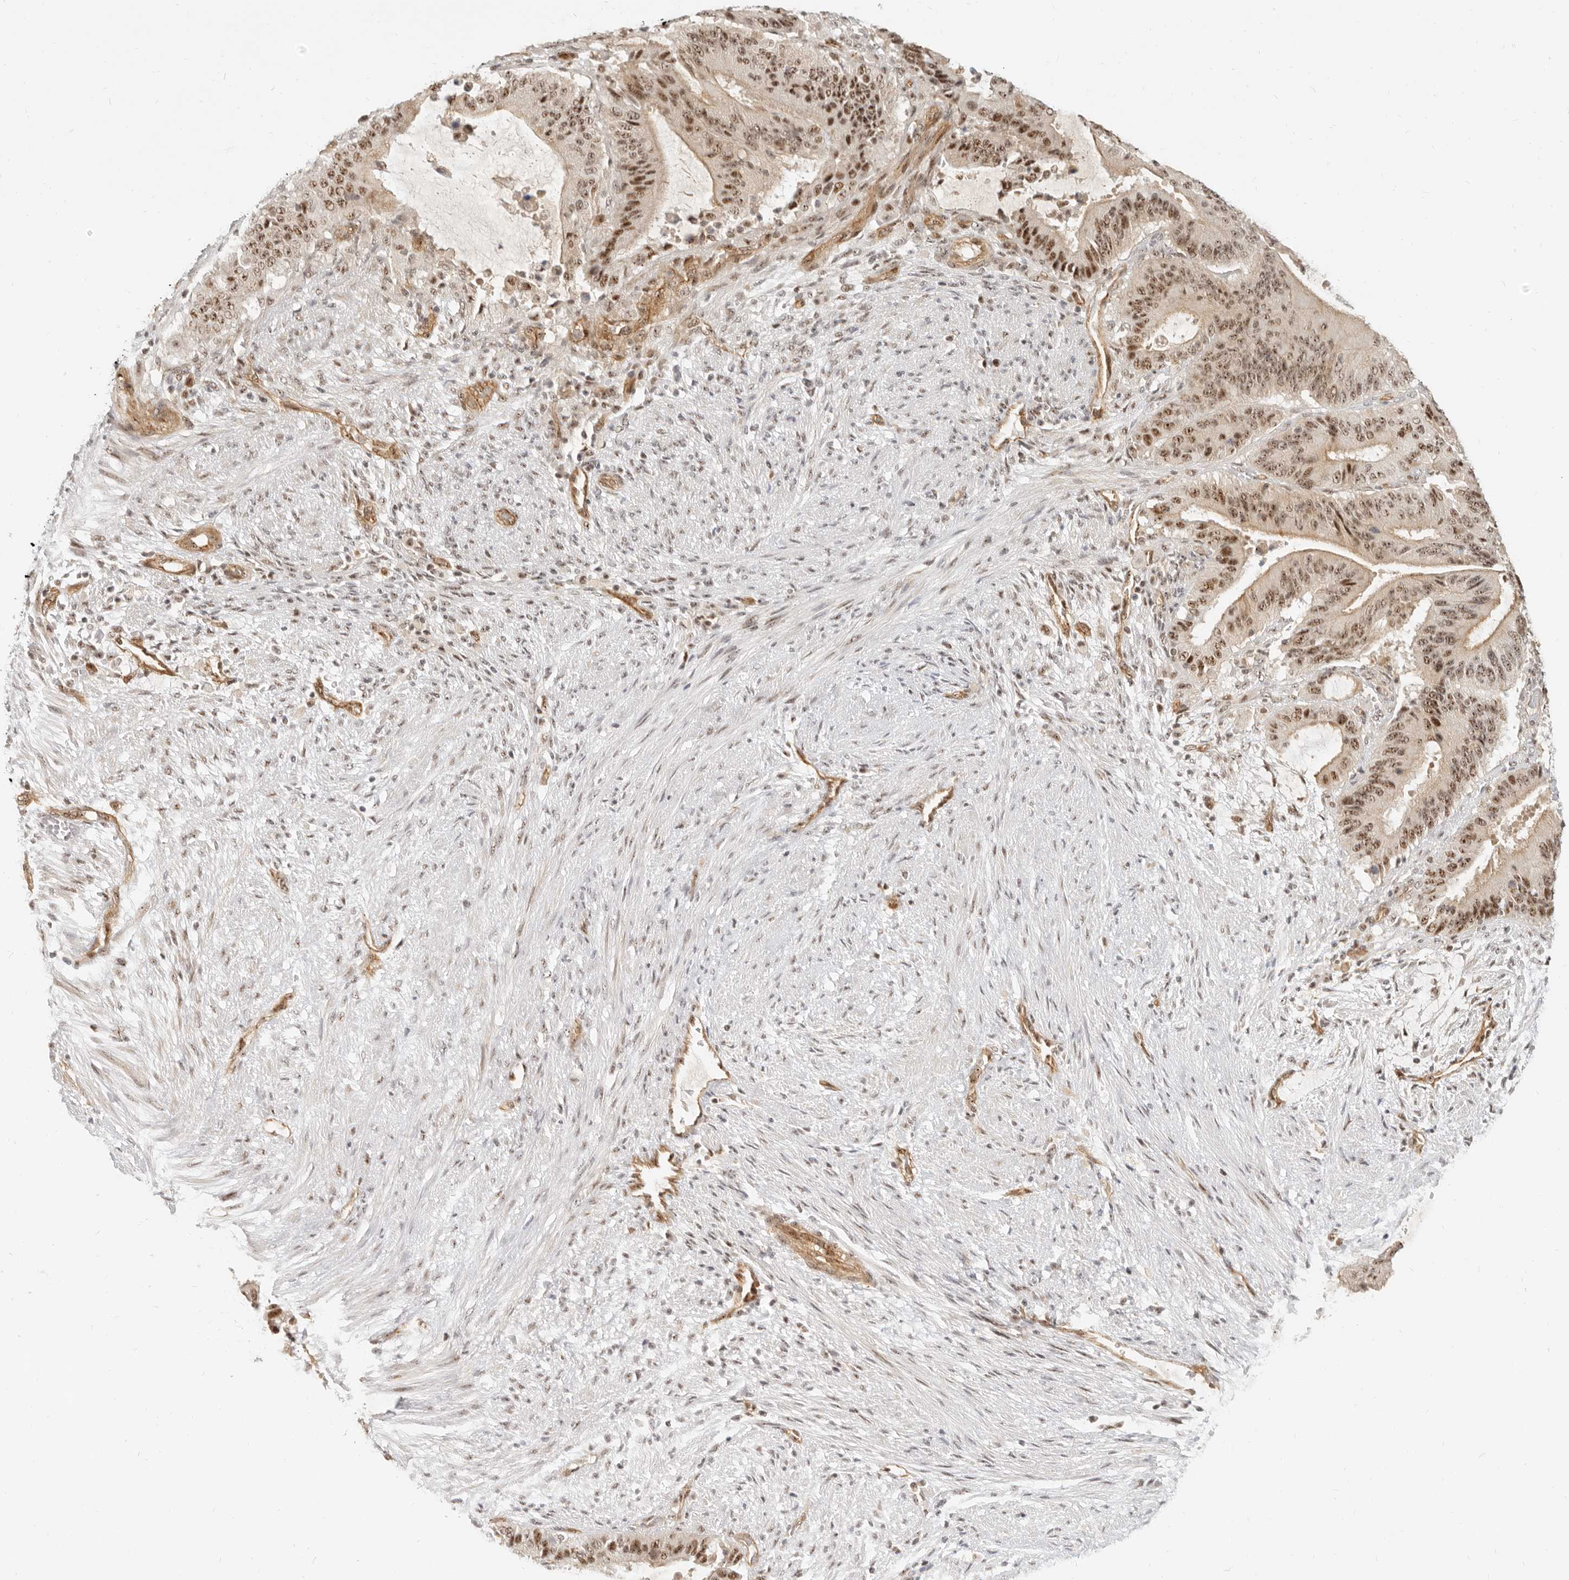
{"staining": {"intensity": "moderate", "quantity": ">75%", "location": "nuclear"}, "tissue": "liver cancer", "cell_type": "Tumor cells", "image_type": "cancer", "snomed": [{"axis": "morphology", "description": "Normal tissue, NOS"}, {"axis": "morphology", "description": "Cholangiocarcinoma"}, {"axis": "topography", "description": "Liver"}, {"axis": "topography", "description": "Peripheral nerve tissue"}], "caption": "Immunohistochemistry (IHC) photomicrograph of neoplastic tissue: human liver cancer stained using IHC exhibits medium levels of moderate protein expression localized specifically in the nuclear of tumor cells, appearing as a nuclear brown color.", "gene": "BAP1", "patient": {"sex": "female", "age": 73}}